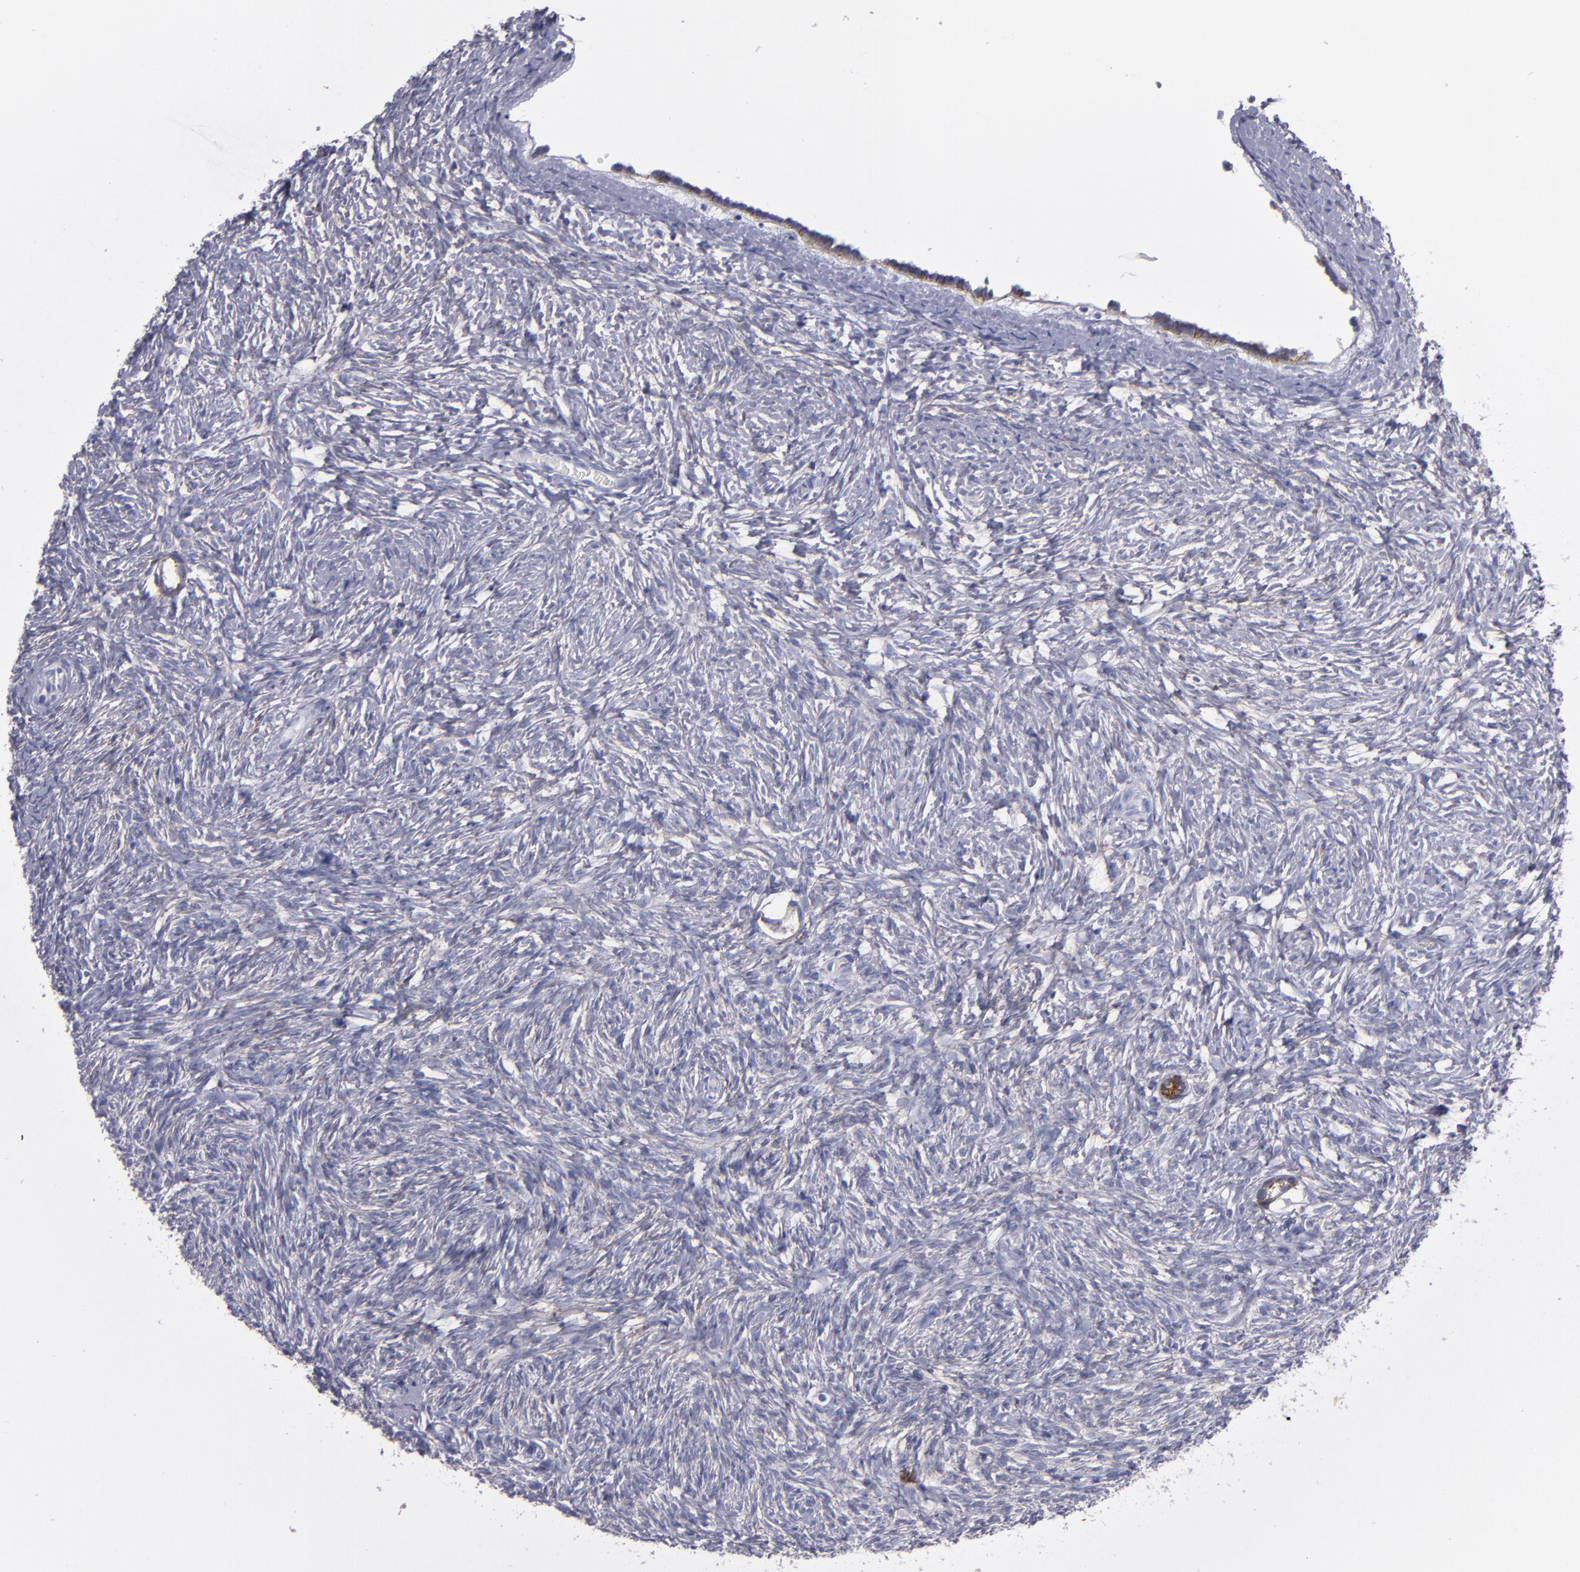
{"staining": {"intensity": "moderate", "quantity": ">75%", "location": "cytoplasmic/membranous"}, "tissue": "ovary", "cell_type": "Follicle cells", "image_type": "normal", "snomed": [{"axis": "morphology", "description": "Normal tissue, NOS"}, {"axis": "topography", "description": "Ovary"}], "caption": "High-magnification brightfield microscopy of unremarkable ovary stained with DAB (3,3'-diaminobenzidine) (brown) and counterstained with hematoxylin (blue). follicle cells exhibit moderate cytoplasmic/membranous staining is appreciated in approximately>75% of cells.", "gene": "CDH3", "patient": {"sex": "female", "age": 35}}